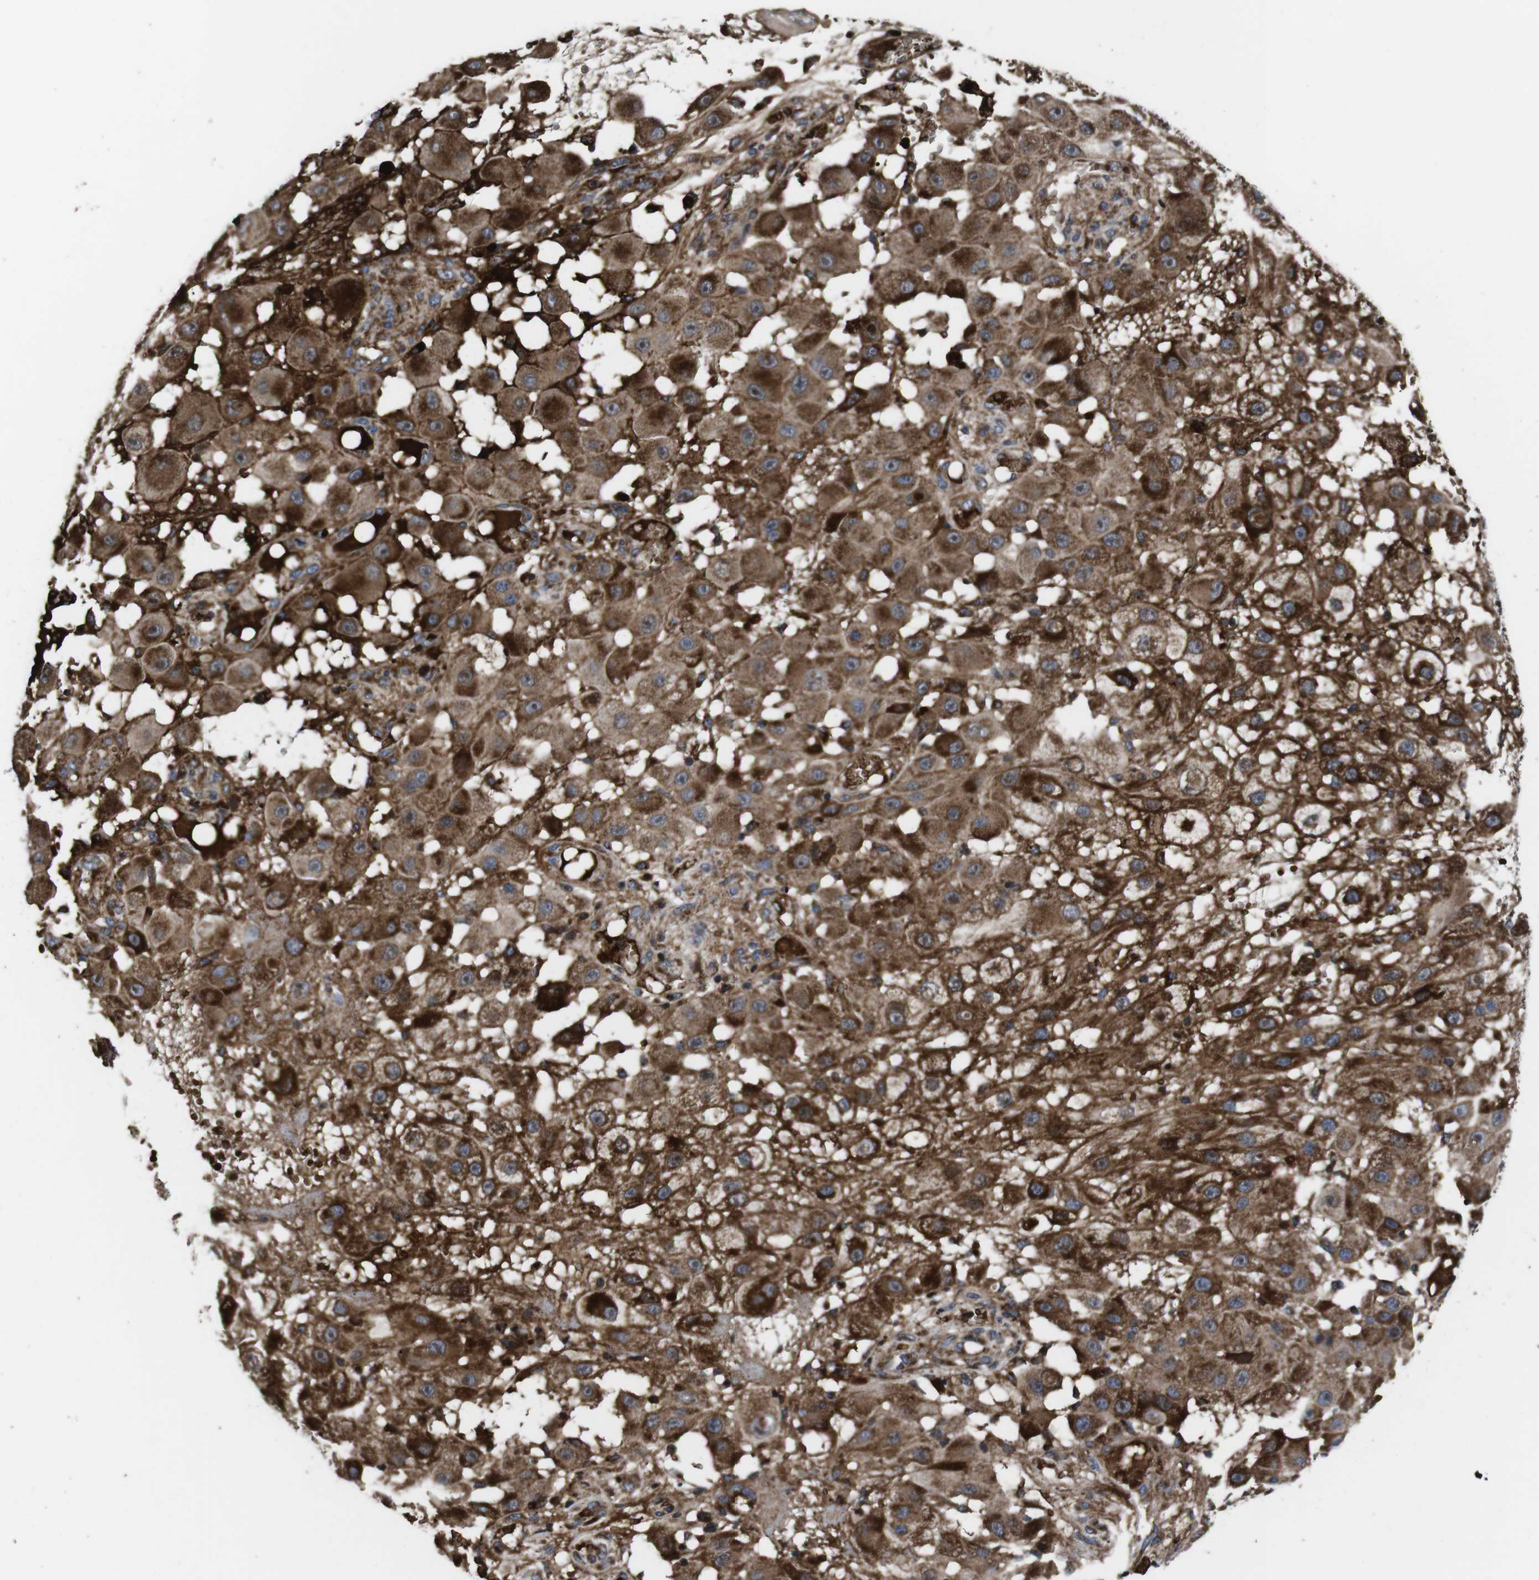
{"staining": {"intensity": "moderate", "quantity": ">75%", "location": "cytoplasmic/membranous"}, "tissue": "melanoma", "cell_type": "Tumor cells", "image_type": "cancer", "snomed": [{"axis": "morphology", "description": "Malignant melanoma, NOS"}, {"axis": "topography", "description": "Skin"}], "caption": "Melanoma was stained to show a protein in brown. There is medium levels of moderate cytoplasmic/membranous staining in approximately >75% of tumor cells.", "gene": "SMYD3", "patient": {"sex": "female", "age": 81}}